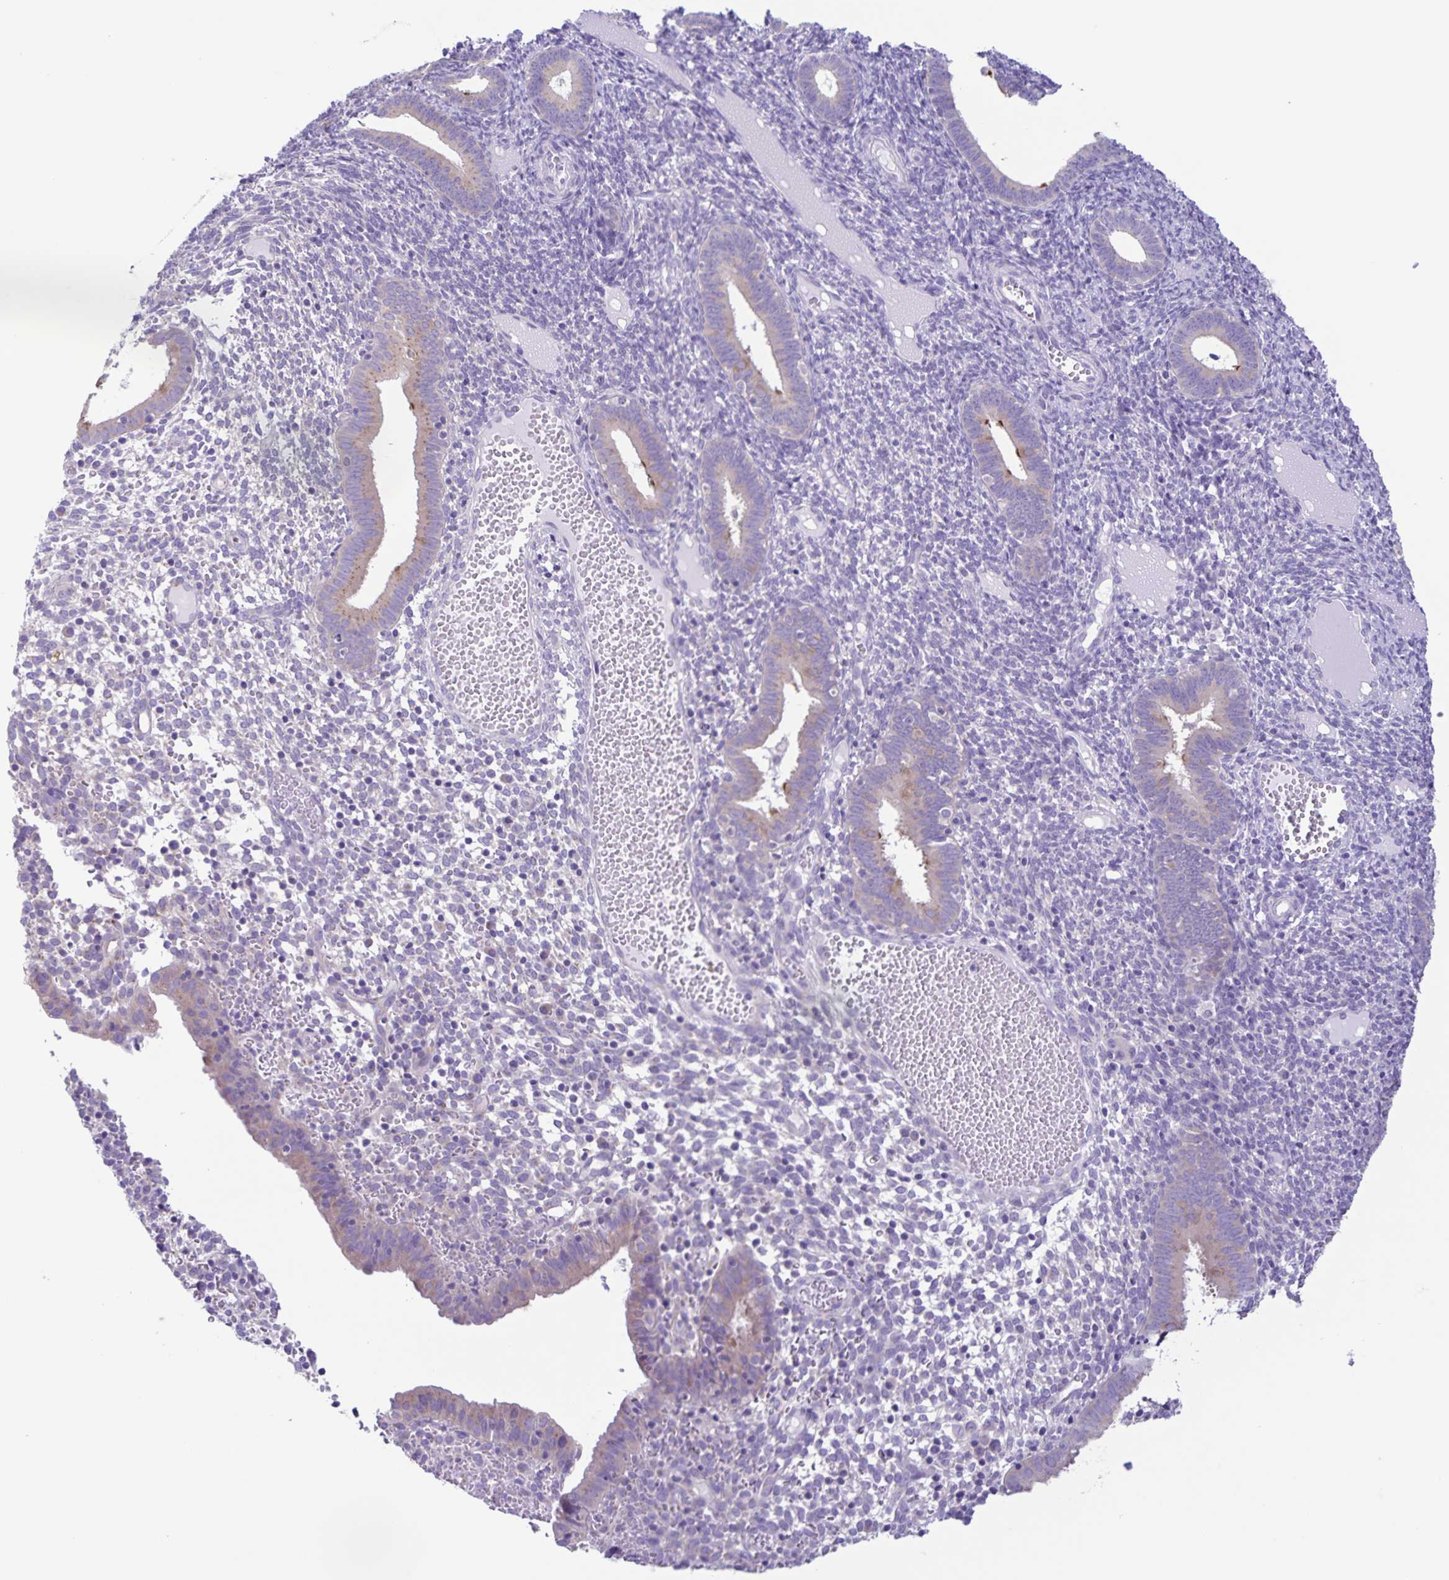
{"staining": {"intensity": "negative", "quantity": "none", "location": "none"}, "tissue": "endometrium", "cell_type": "Cells in endometrial stroma", "image_type": "normal", "snomed": [{"axis": "morphology", "description": "Normal tissue, NOS"}, {"axis": "topography", "description": "Endometrium"}], "caption": "Protein analysis of benign endometrium demonstrates no significant staining in cells in endometrial stroma.", "gene": "CAPSL", "patient": {"sex": "female", "age": 41}}